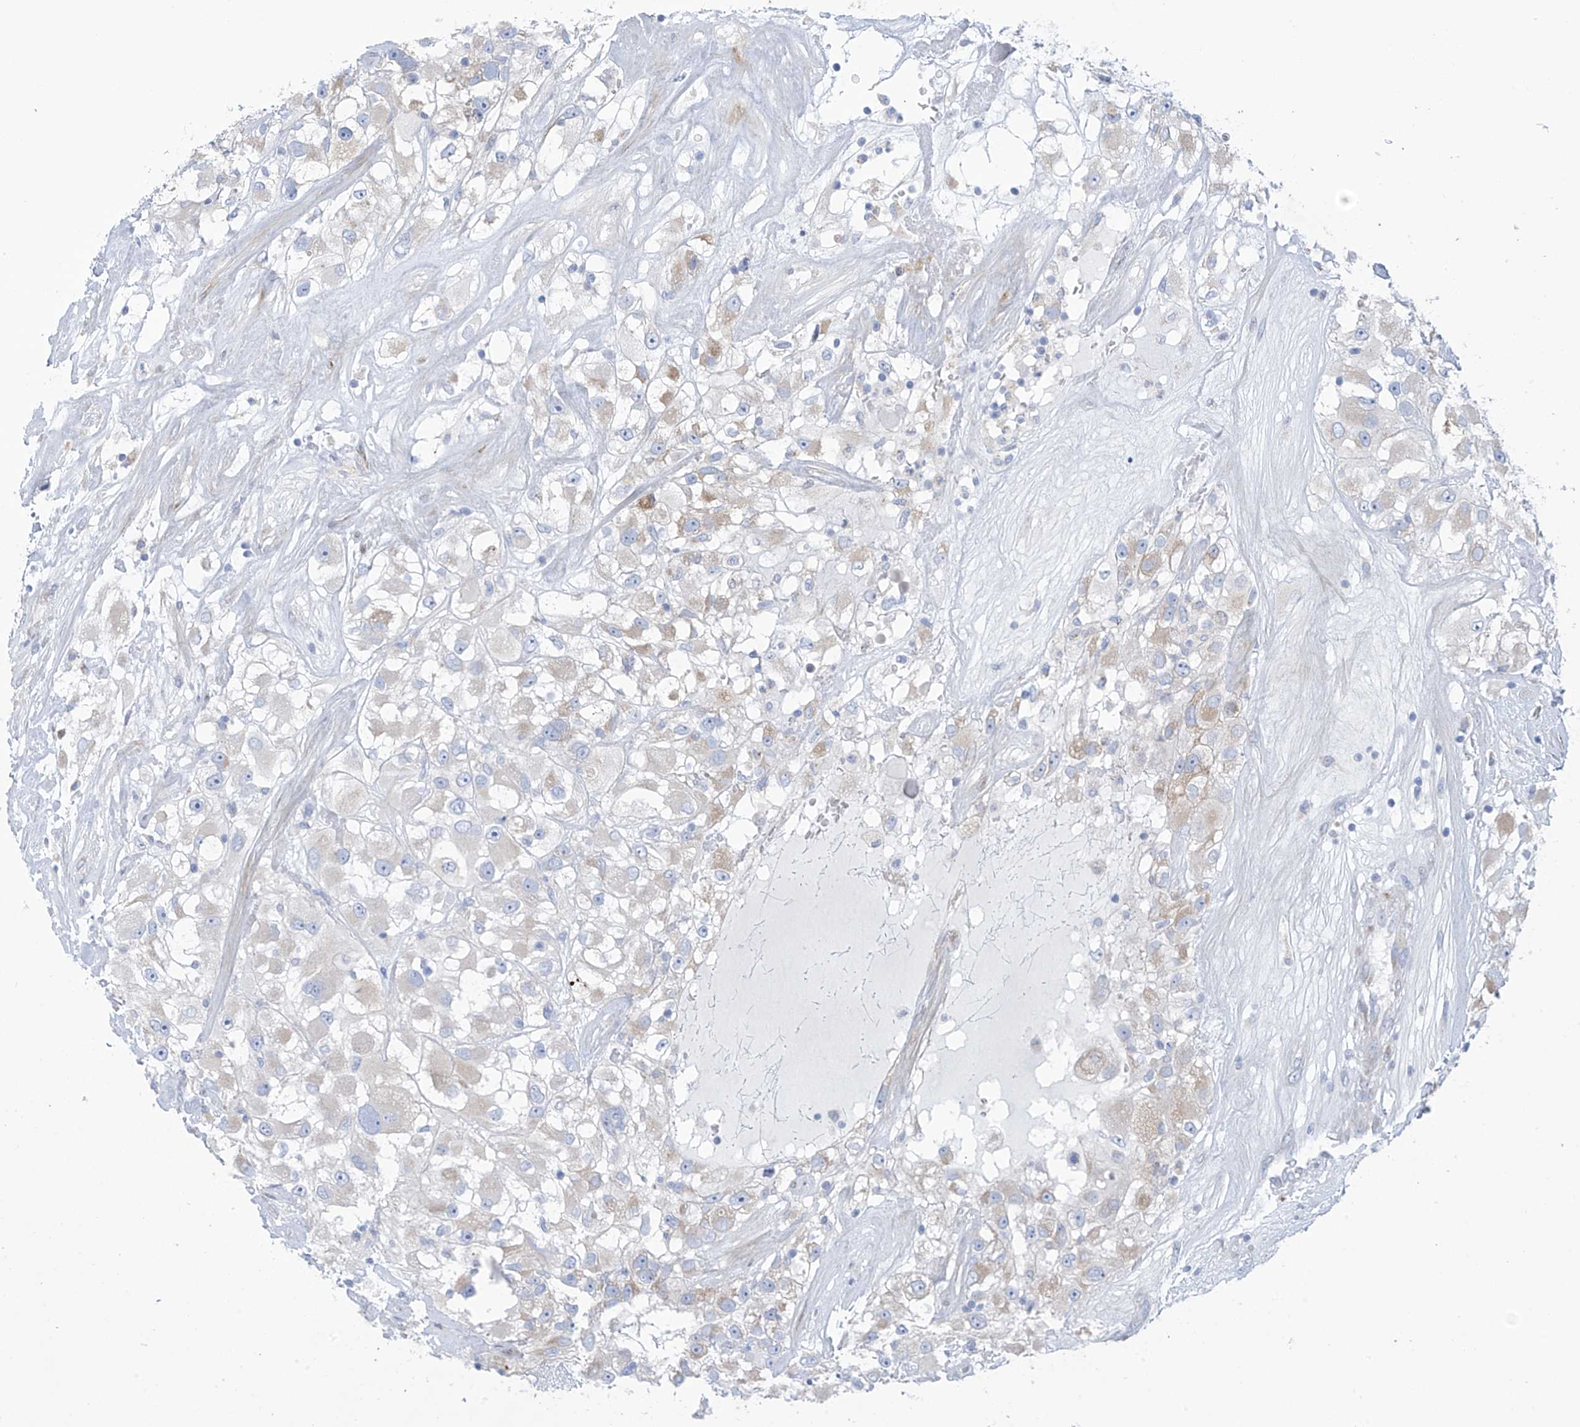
{"staining": {"intensity": "weak", "quantity": "<25%", "location": "cytoplasmic/membranous"}, "tissue": "renal cancer", "cell_type": "Tumor cells", "image_type": "cancer", "snomed": [{"axis": "morphology", "description": "Adenocarcinoma, NOS"}, {"axis": "topography", "description": "Kidney"}], "caption": "This micrograph is of renal cancer (adenocarcinoma) stained with IHC to label a protein in brown with the nuclei are counter-stained blue. There is no positivity in tumor cells.", "gene": "TRMT2B", "patient": {"sex": "female", "age": 52}}